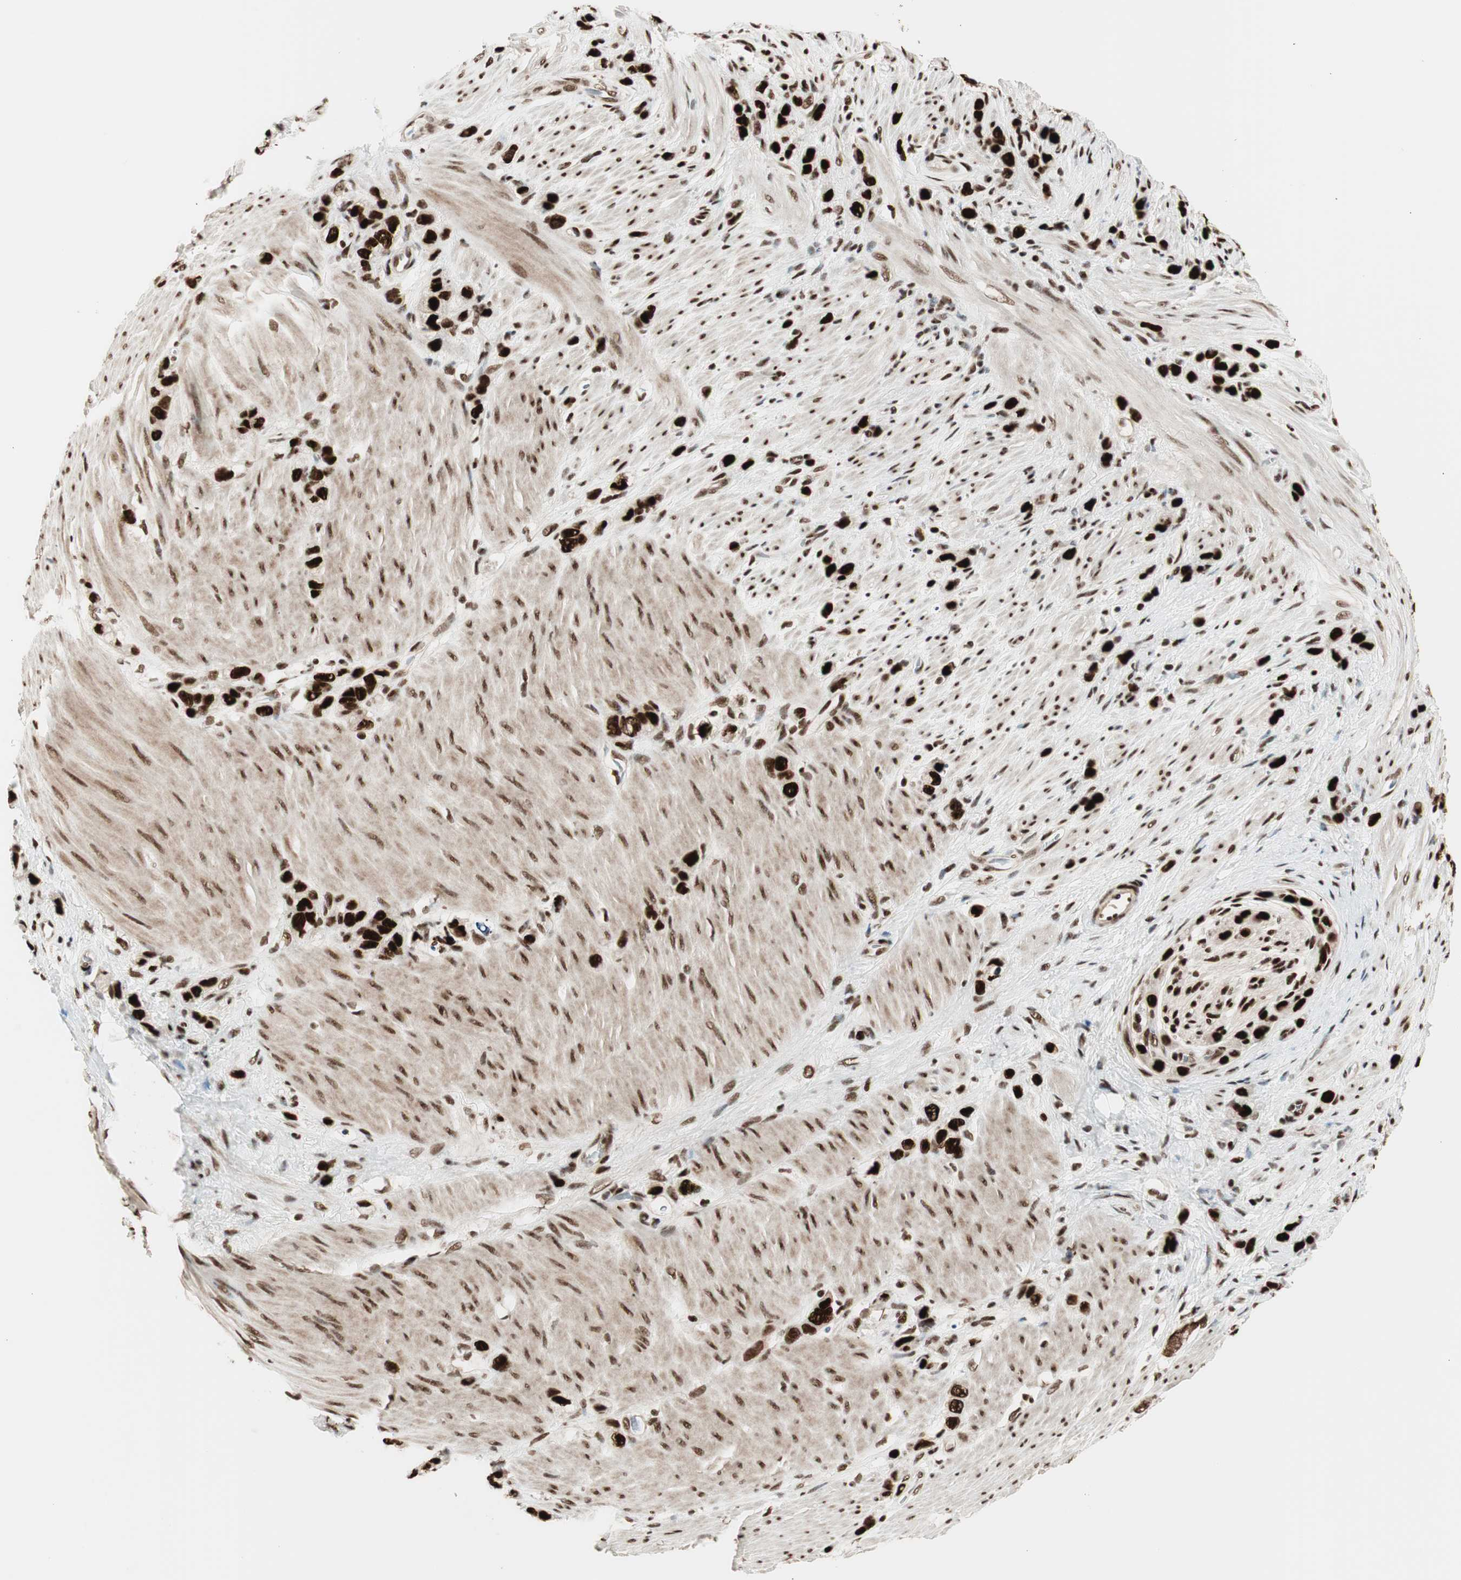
{"staining": {"intensity": "strong", "quantity": ">75%", "location": "nuclear"}, "tissue": "stomach cancer", "cell_type": "Tumor cells", "image_type": "cancer", "snomed": [{"axis": "morphology", "description": "Normal tissue, NOS"}, {"axis": "morphology", "description": "Adenocarcinoma, NOS"}, {"axis": "morphology", "description": "Adenocarcinoma, High grade"}, {"axis": "topography", "description": "Stomach, upper"}, {"axis": "topography", "description": "Stomach"}], "caption": "Immunohistochemical staining of human stomach cancer displays high levels of strong nuclear staining in approximately >75% of tumor cells.", "gene": "HEXIM1", "patient": {"sex": "female", "age": 65}}